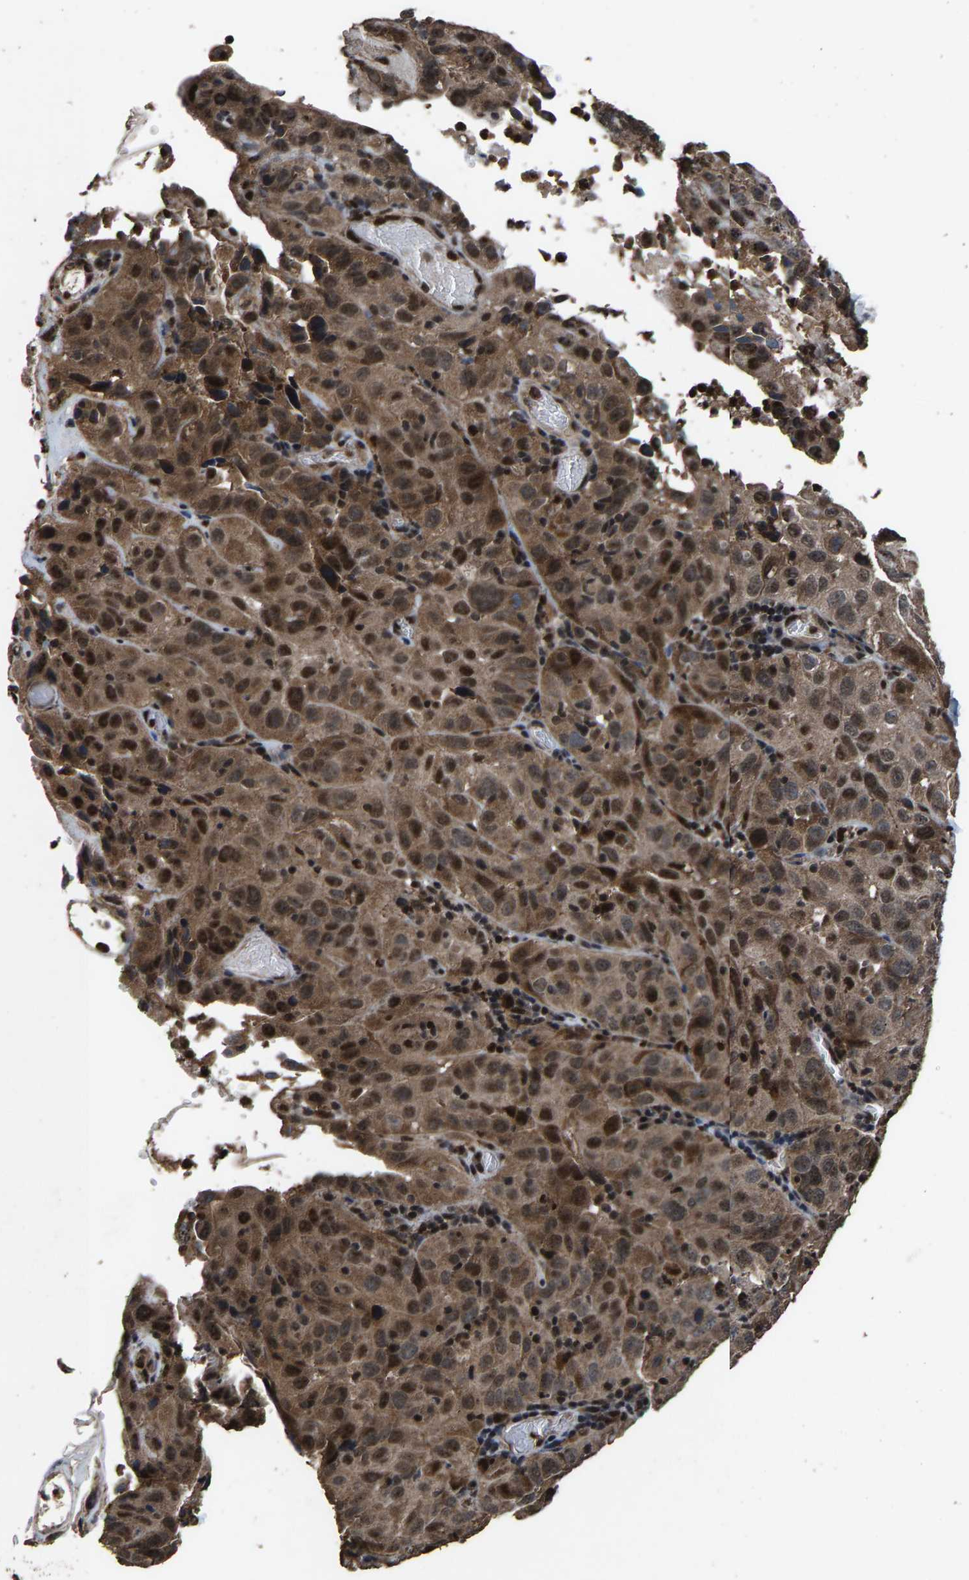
{"staining": {"intensity": "moderate", "quantity": ">75%", "location": "cytoplasmic/membranous,nuclear"}, "tissue": "cervical cancer", "cell_type": "Tumor cells", "image_type": "cancer", "snomed": [{"axis": "morphology", "description": "Squamous cell carcinoma, NOS"}, {"axis": "topography", "description": "Cervix"}], "caption": "Immunohistochemical staining of cervical squamous cell carcinoma shows medium levels of moderate cytoplasmic/membranous and nuclear protein staining in approximately >75% of tumor cells.", "gene": "HAUS6", "patient": {"sex": "female", "age": 32}}